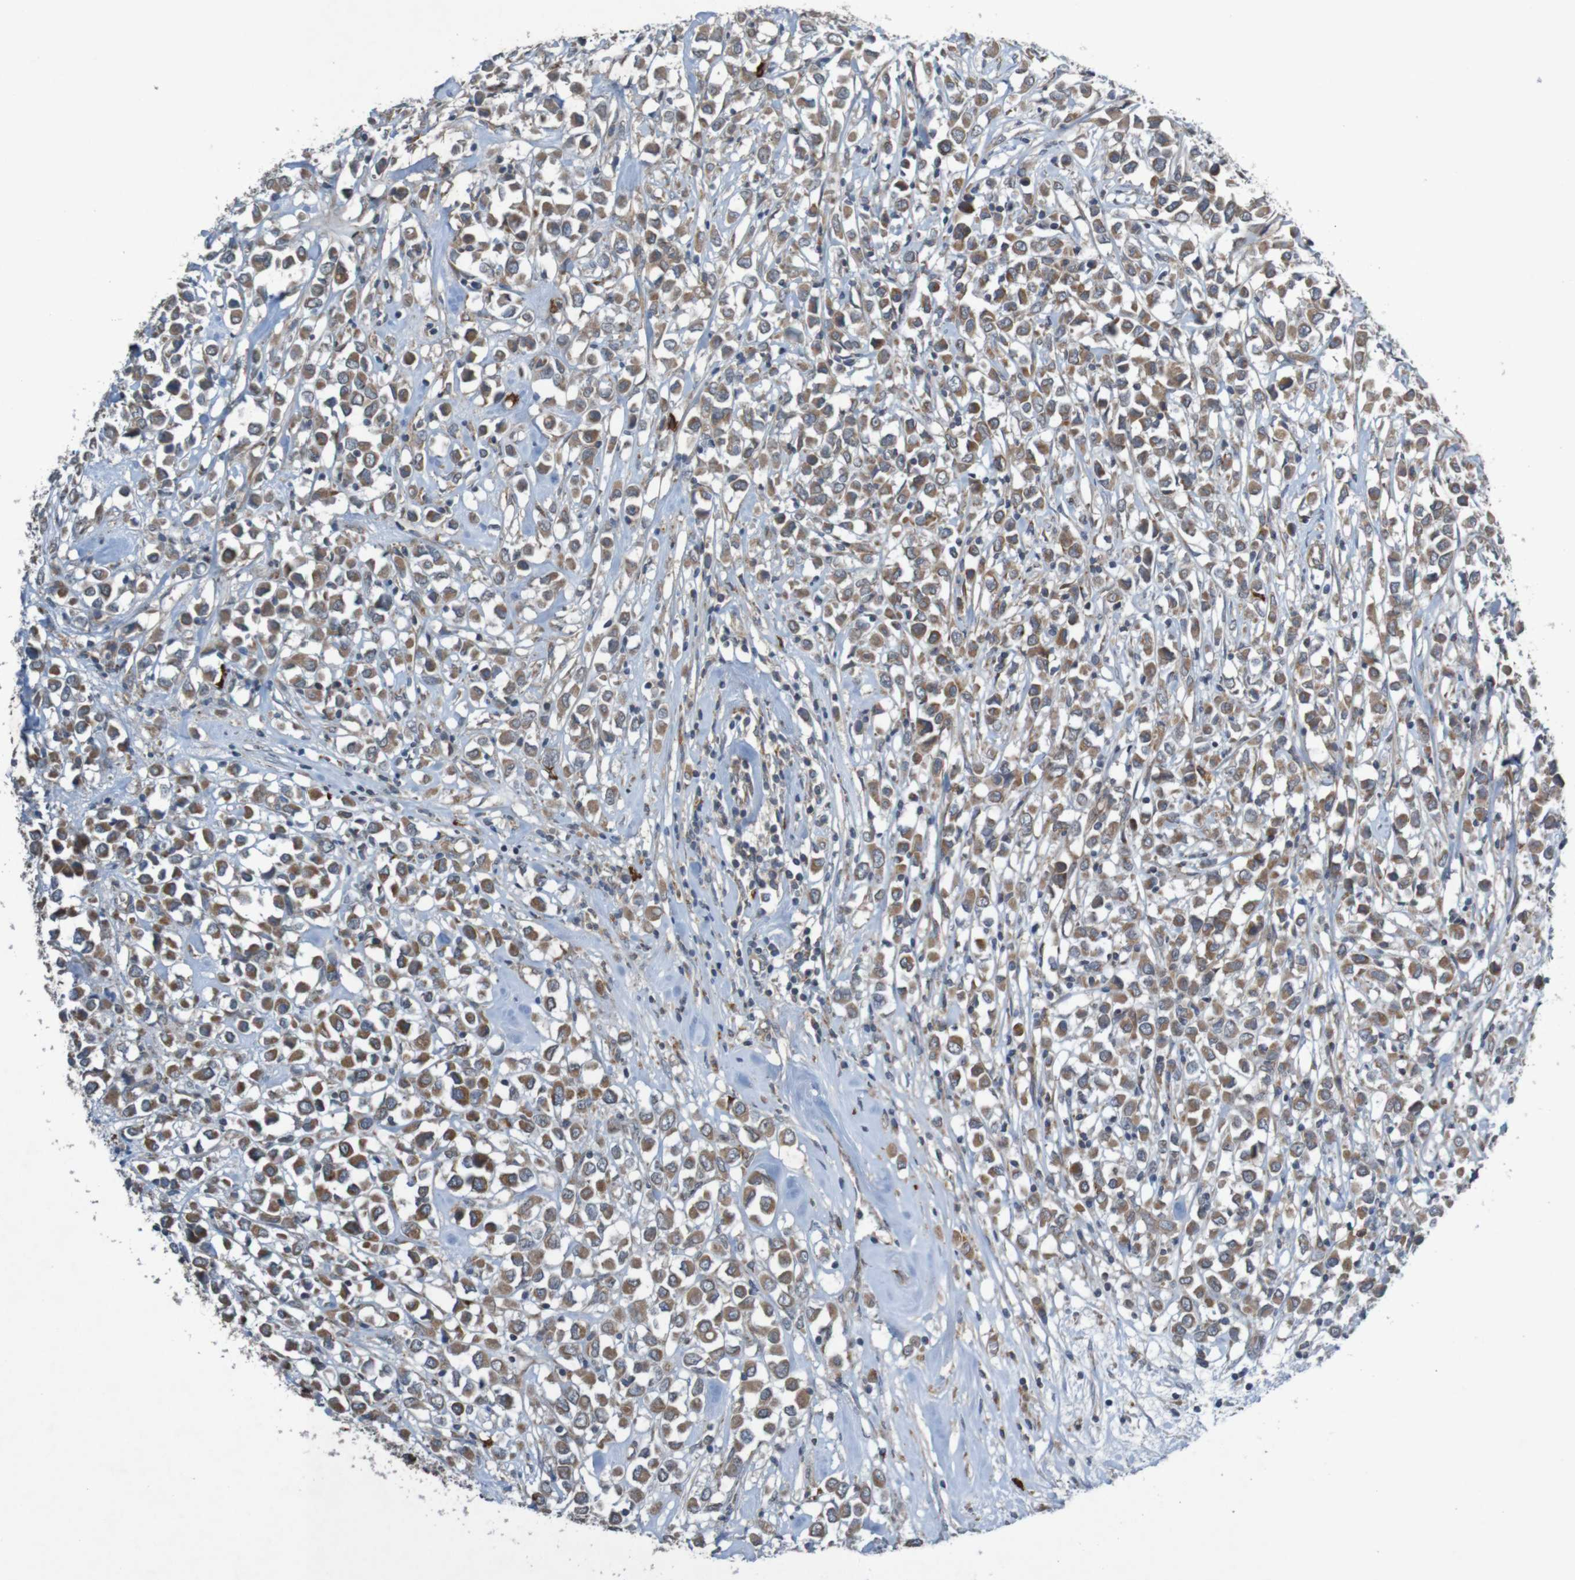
{"staining": {"intensity": "moderate", "quantity": ">75%", "location": "cytoplasmic/membranous"}, "tissue": "breast cancer", "cell_type": "Tumor cells", "image_type": "cancer", "snomed": [{"axis": "morphology", "description": "Duct carcinoma"}, {"axis": "topography", "description": "Breast"}], "caption": "IHC image of breast cancer (infiltrating ductal carcinoma) stained for a protein (brown), which reveals medium levels of moderate cytoplasmic/membranous staining in about >75% of tumor cells.", "gene": "B3GAT2", "patient": {"sex": "female", "age": 61}}